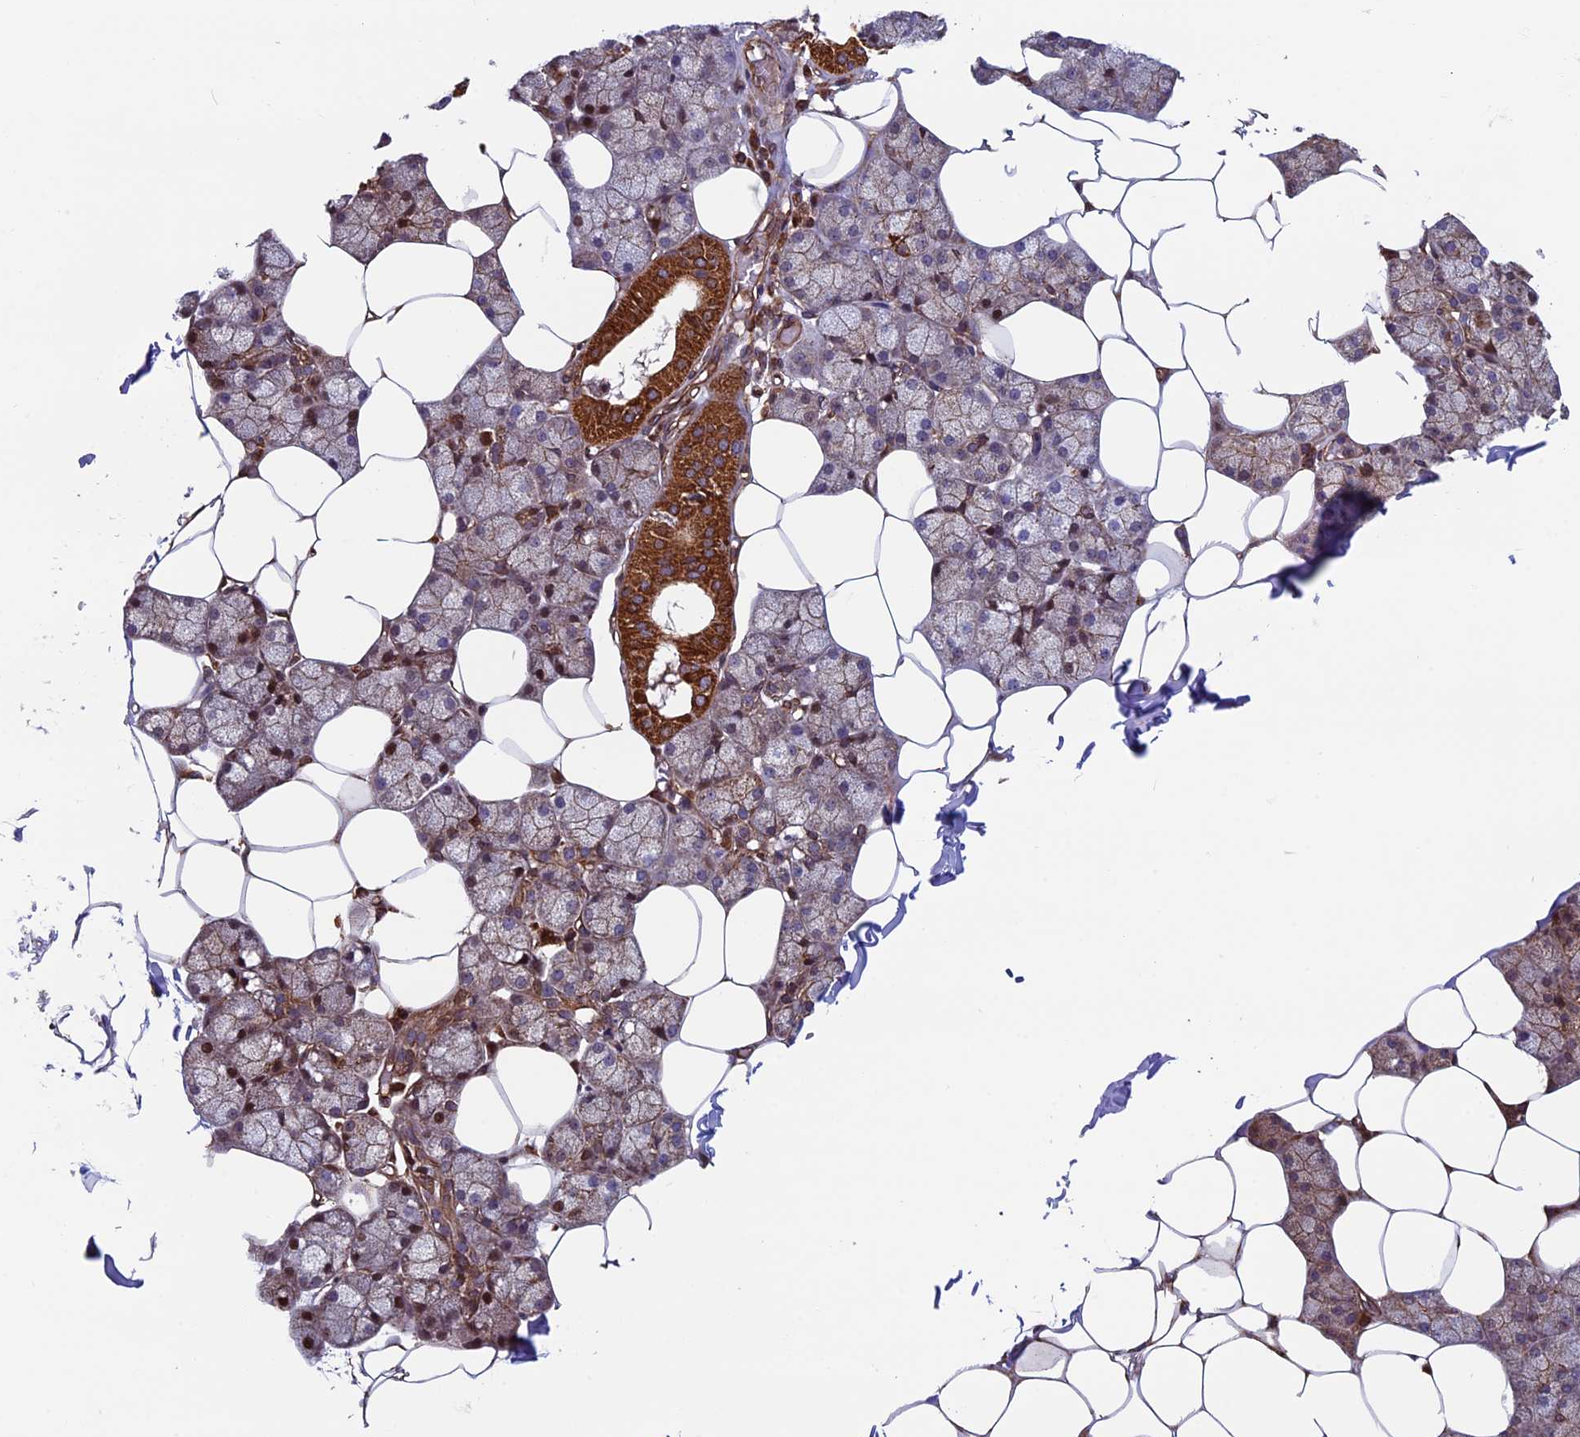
{"staining": {"intensity": "strong", "quantity": "25%-75%", "location": "cytoplasmic/membranous,nuclear"}, "tissue": "salivary gland", "cell_type": "Glandular cells", "image_type": "normal", "snomed": [{"axis": "morphology", "description": "Normal tissue, NOS"}, {"axis": "topography", "description": "Salivary gland"}], "caption": "Immunohistochemical staining of unremarkable human salivary gland reveals high levels of strong cytoplasmic/membranous,nuclear expression in approximately 25%-75% of glandular cells. Nuclei are stained in blue.", "gene": "CCDC8", "patient": {"sex": "male", "age": 62}}